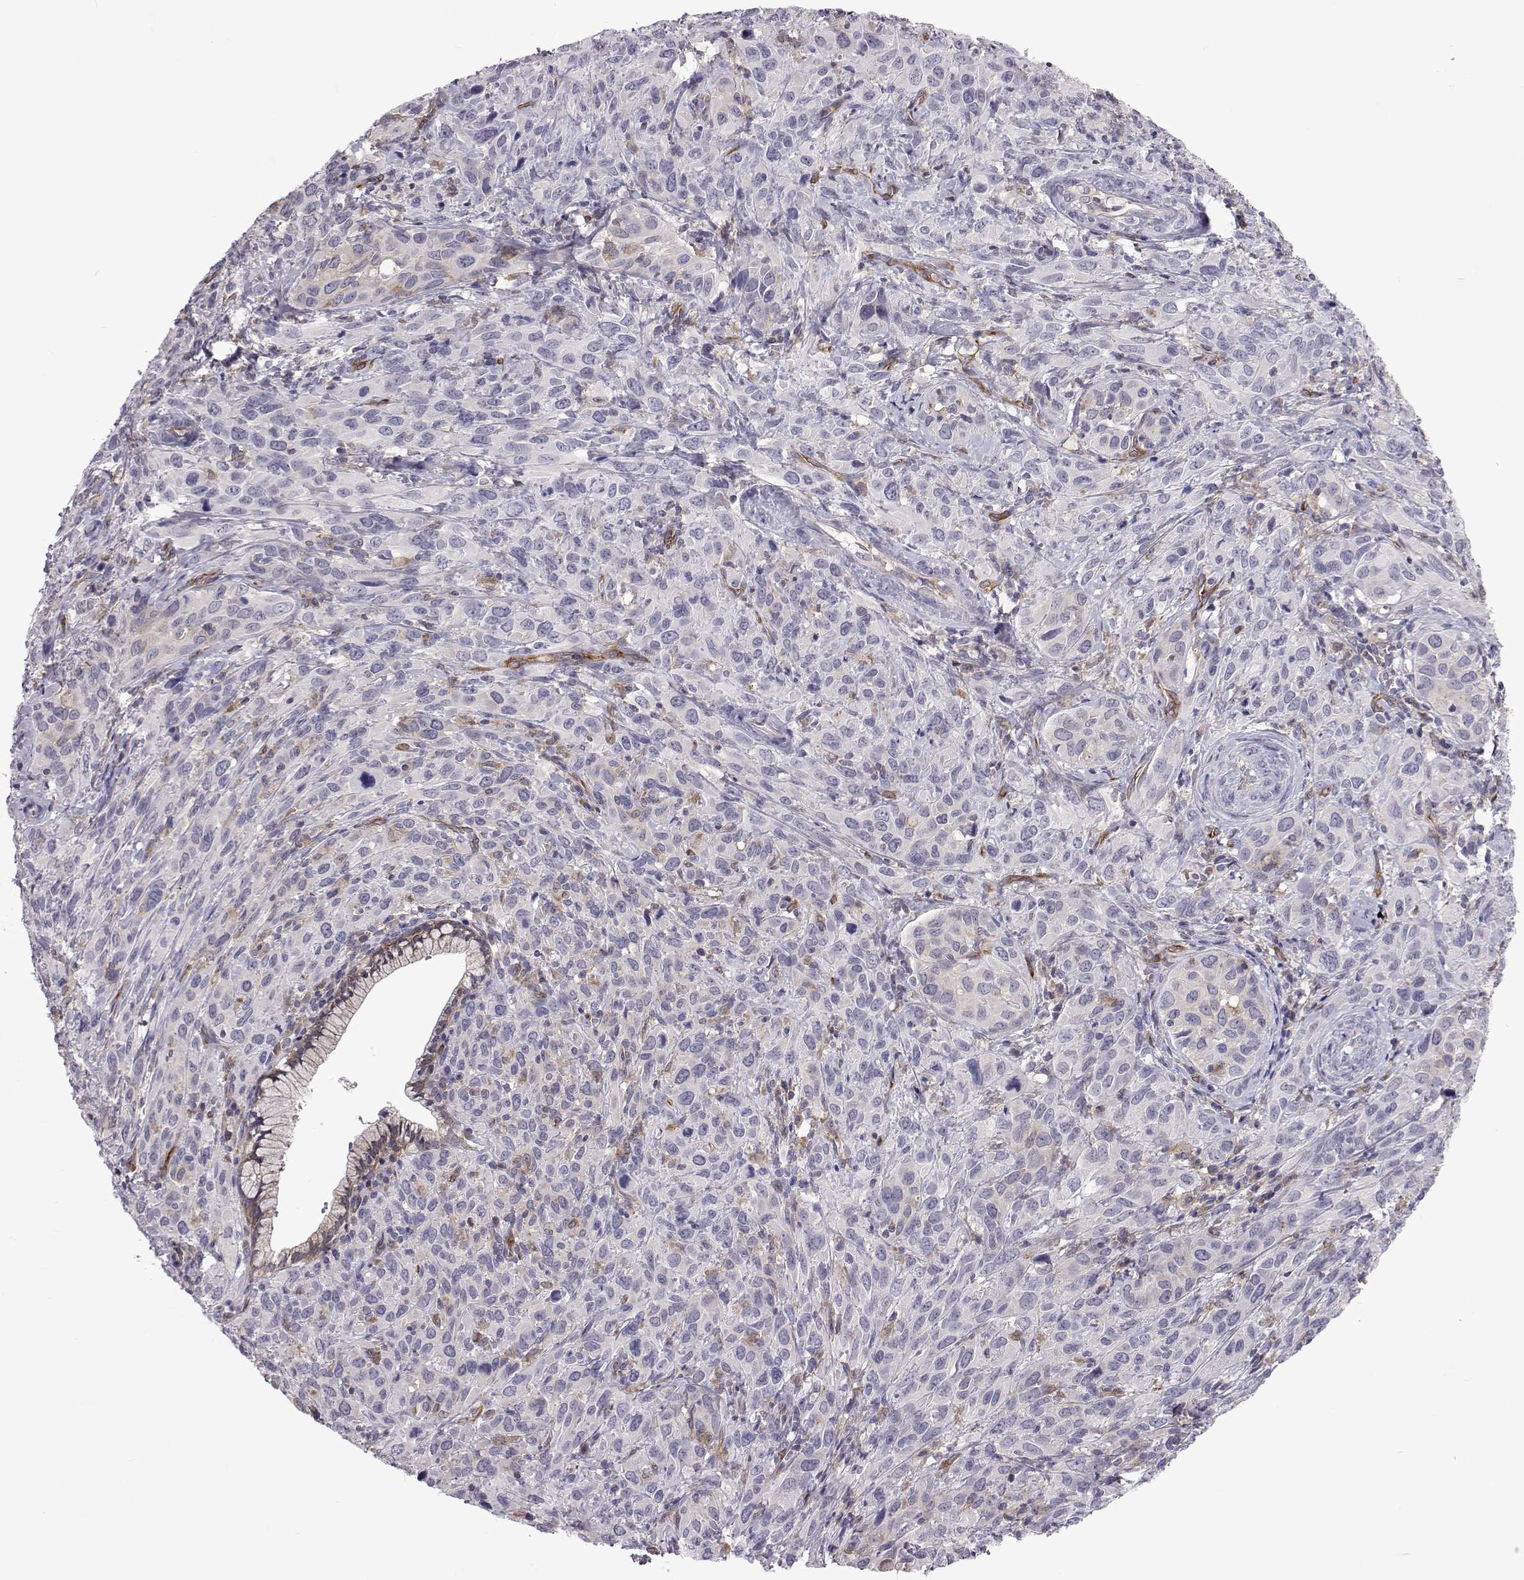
{"staining": {"intensity": "negative", "quantity": "none", "location": "none"}, "tissue": "cervical cancer", "cell_type": "Tumor cells", "image_type": "cancer", "snomed": [{"axis": "morphology", "description": "Squamous cell carcinoma, NOS"}, {"axis": "topography", "description": "Cervix"}], "caption": "IHC image of neoplastic tissue: squamous cell carcinoma (cervical) stained with DAB reveals no significant protein positivity in tumor cells. (DAB (3,3'-diaminobenzidine) immunohistochemistry, high magnification).", "gene": "TCF15", "patient": {"sex": "female", "age": 51}}